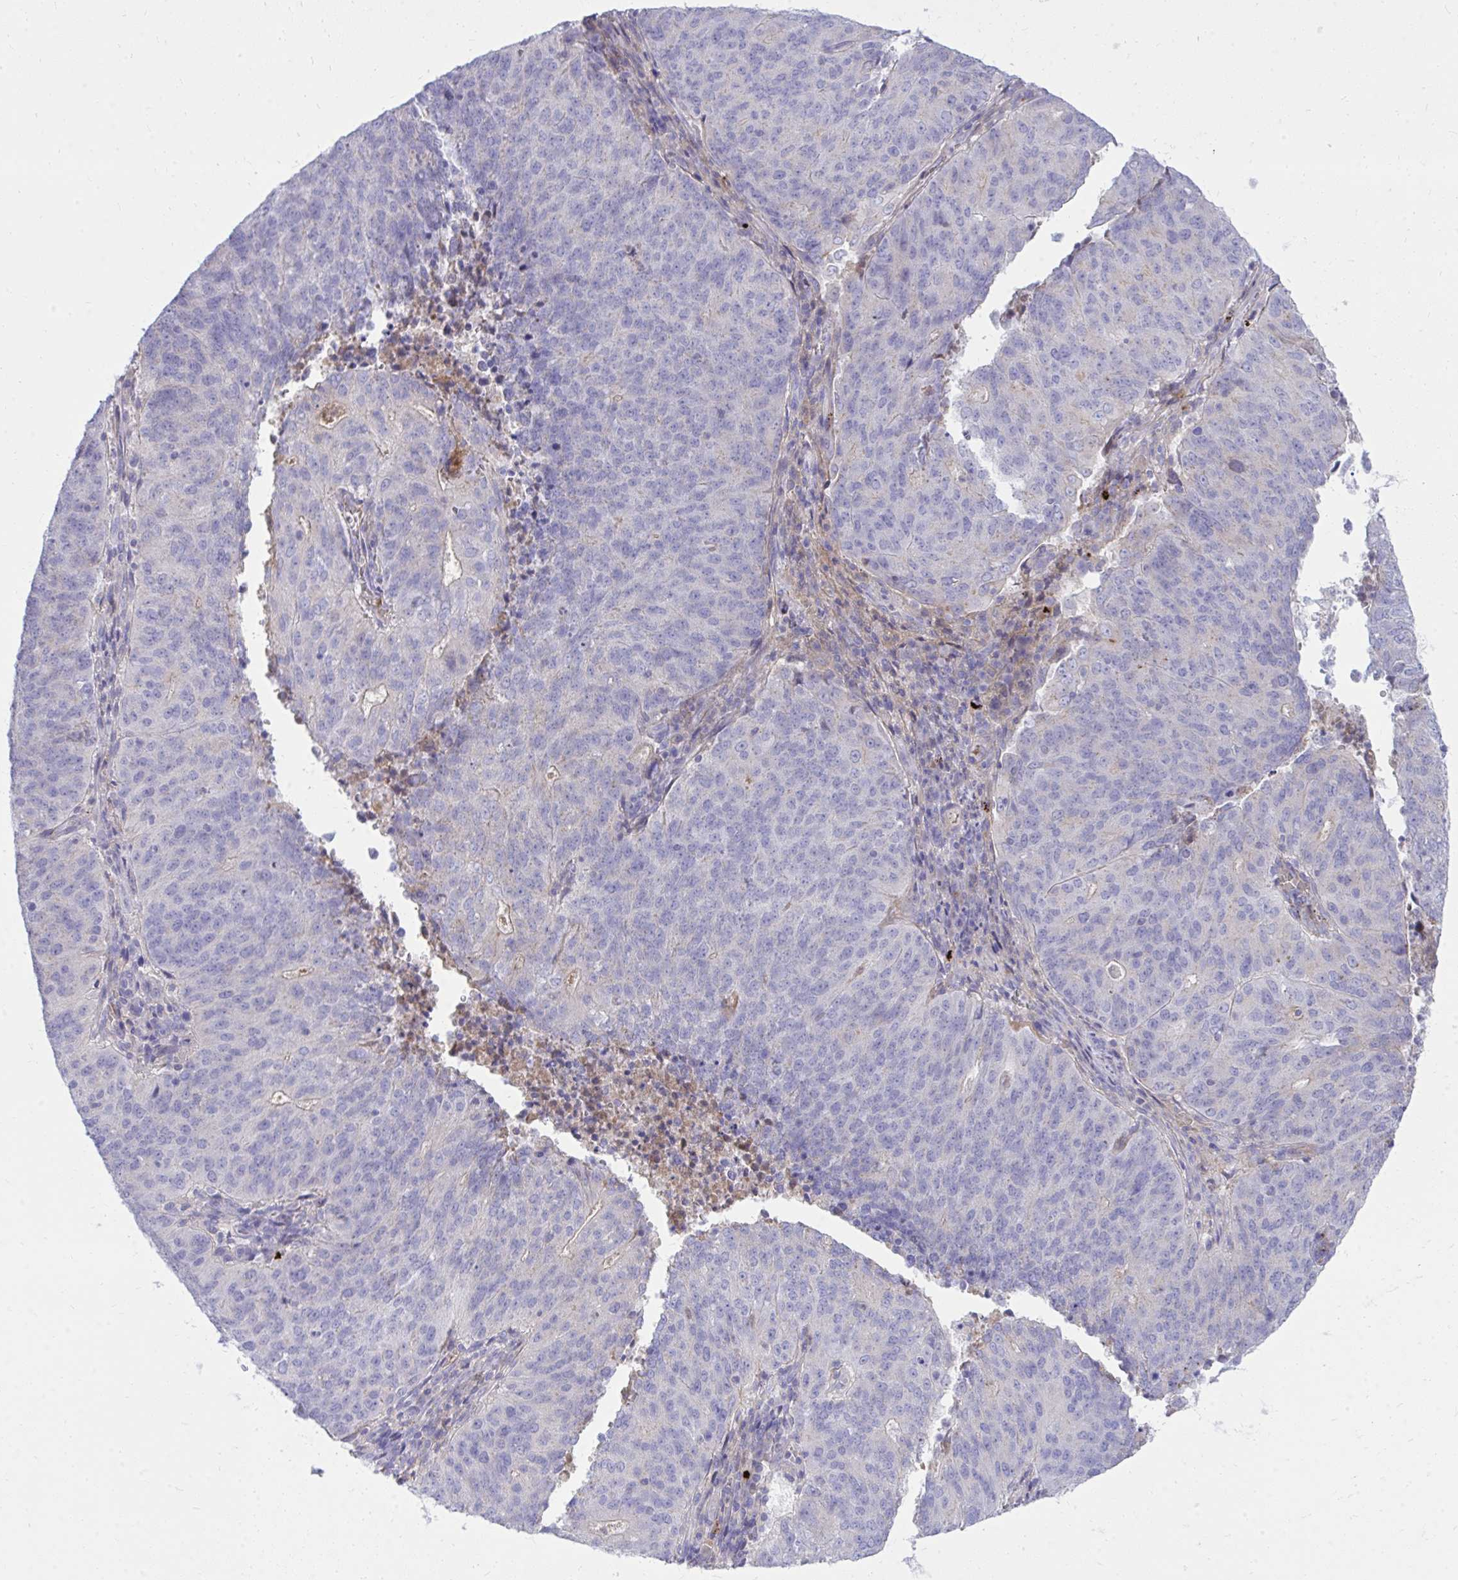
{"staining": {"intensity": "negative", "quantity": "none", "location": "none"}, "tissue": "endometrial cancer", "cell_type": "Tumor cells", "image_type": "cancer", "snomed": [{"axis": "morphology", "description": "Adenocarcinoma, NOS"}, {"axis": "topography", "description": "Endometrium"}], "caption": "IHC of adenocarcinoma (endometrial) shows no staining in tumor cells.", "gene": "TP53I11", "patient": {"sex": "female", "age": 82}}